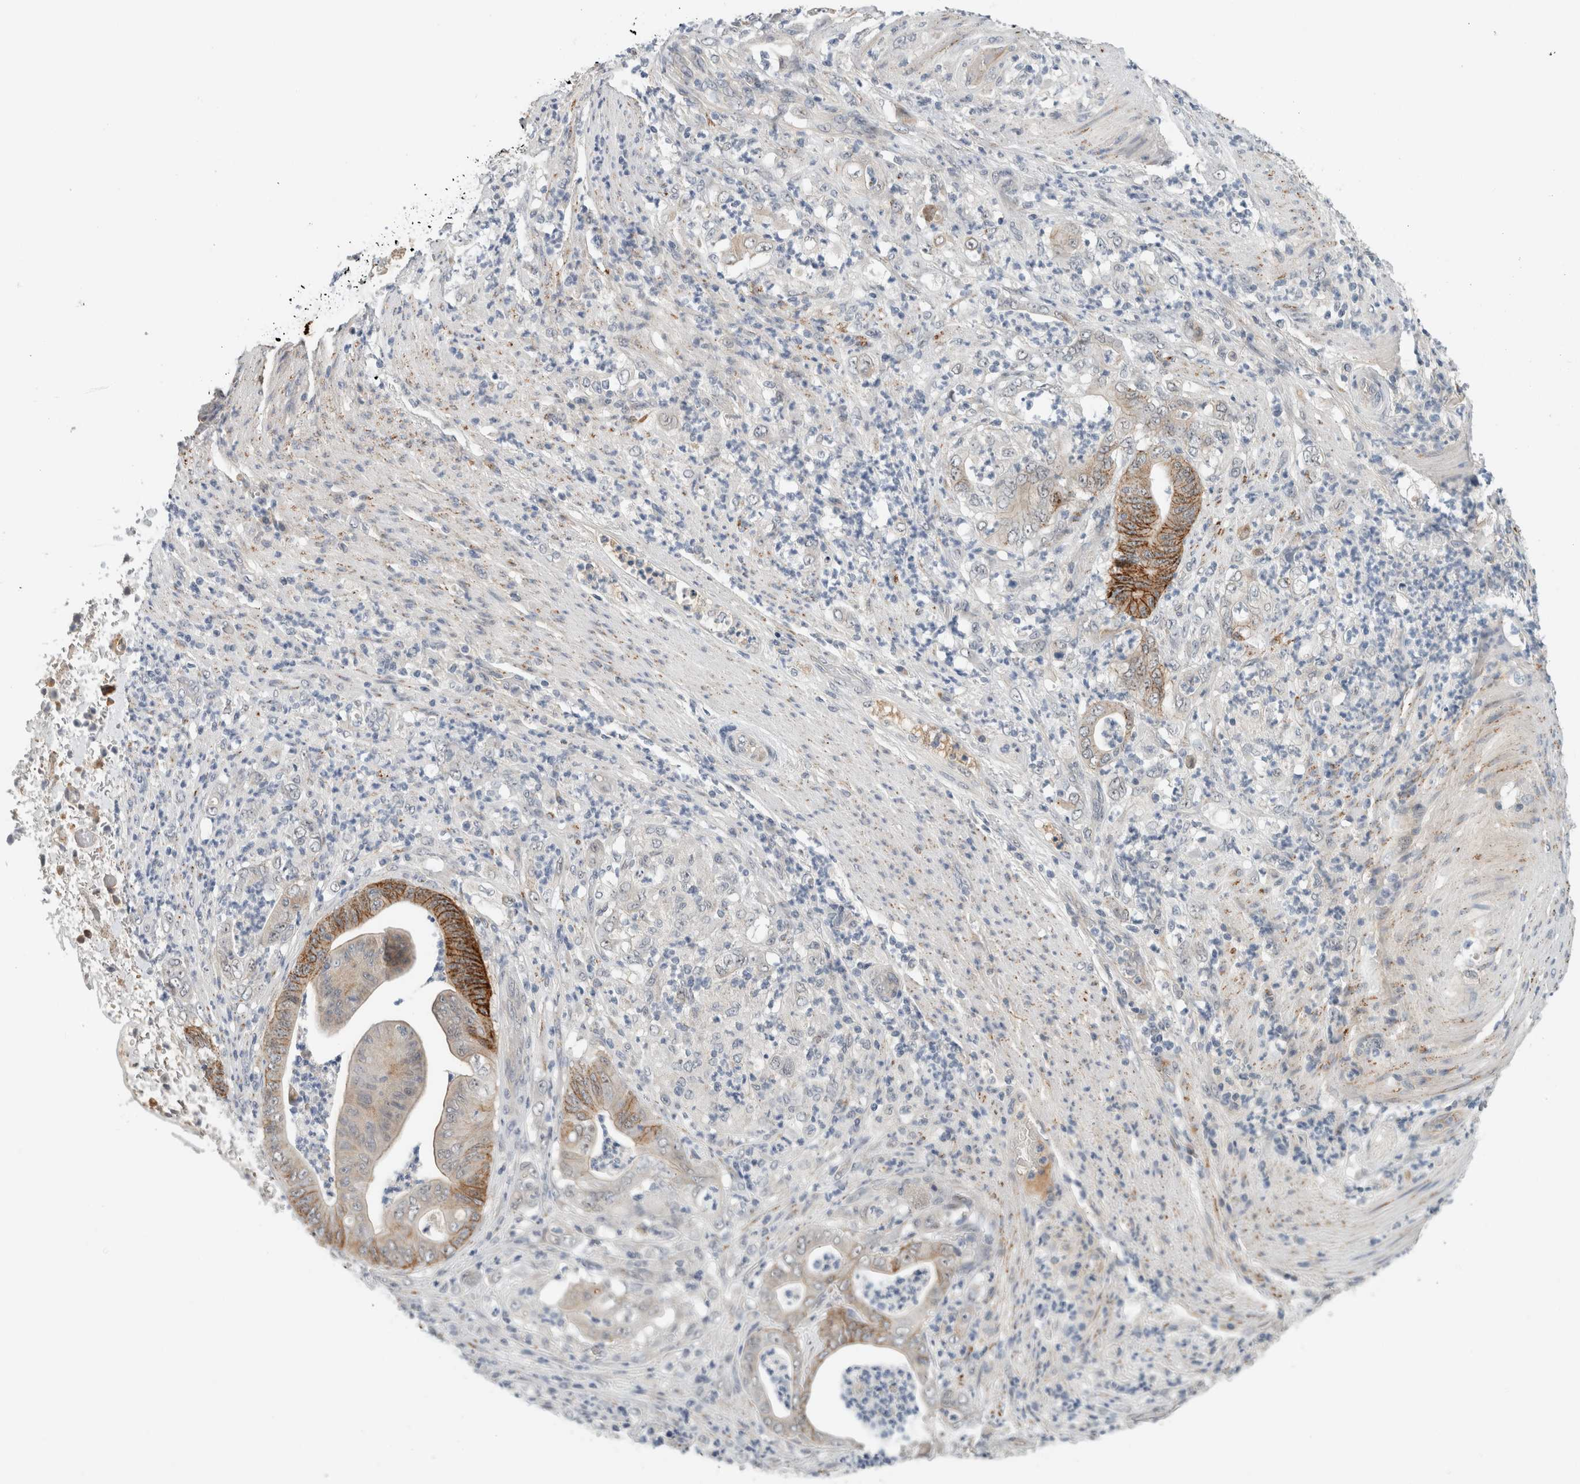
{"staining": {"intensity": "strong", "quantity": "<25%", "location": "cytoplasmic/membranous"}, "tissue": "stomach cancer", "cell_type": "Tumor cells", "image_type": "cancer", "snomed": [{"axis": "morphology", "description": "Adenocarcinoma, NOS"}, {"axis": "topography", "description": "Stomach"}], "caption": "A high-resolution image shows IHC staining of stomach adenocarcinoma, which shows strong cytoplasmic/membranous staining in approximately <25% of tumor cells.", "gene": "HCN3", "patient": {"sex": "female", "age": 73}}